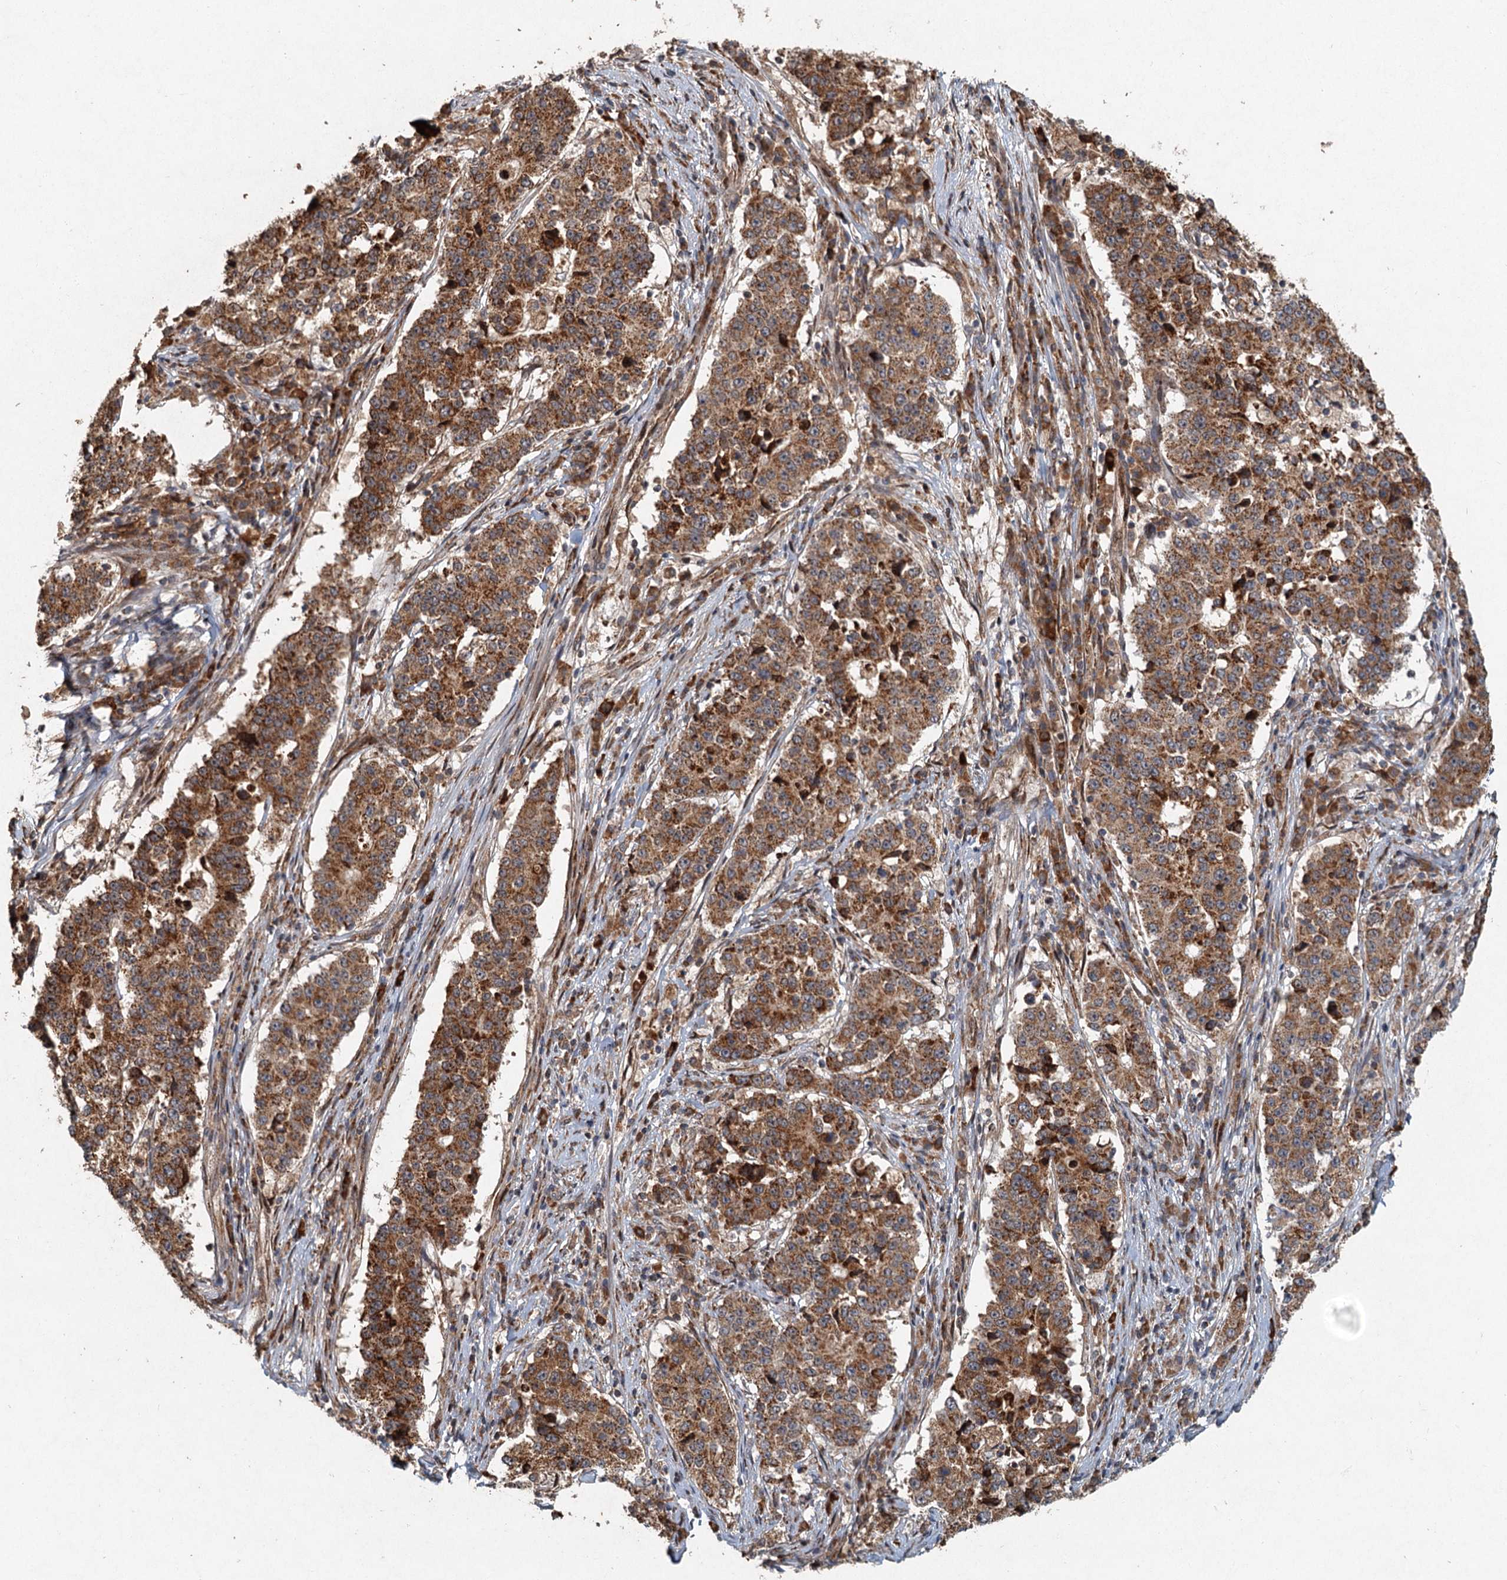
{"staining": {"intensity": "moderate", "quantity": ">75%", "location": "cytoplasmic/membranous"}, "tissue": "stomach cancer", "cell_type": "Tumor cells", "image_type": "cancer", "snomed": [{"axis": "morphology", "description": "Adenocarcinoma, NOS"}, {"axis": "topography", "description": "Stomach"}], "caption": "Protein expression analysis of stomach cancer exhibits moderate cytoplasmic/membranous positivity in approximately >75% of tumor cells.", "gene": "SRPX2", "patient": {"sex": "male", "age": 59}}